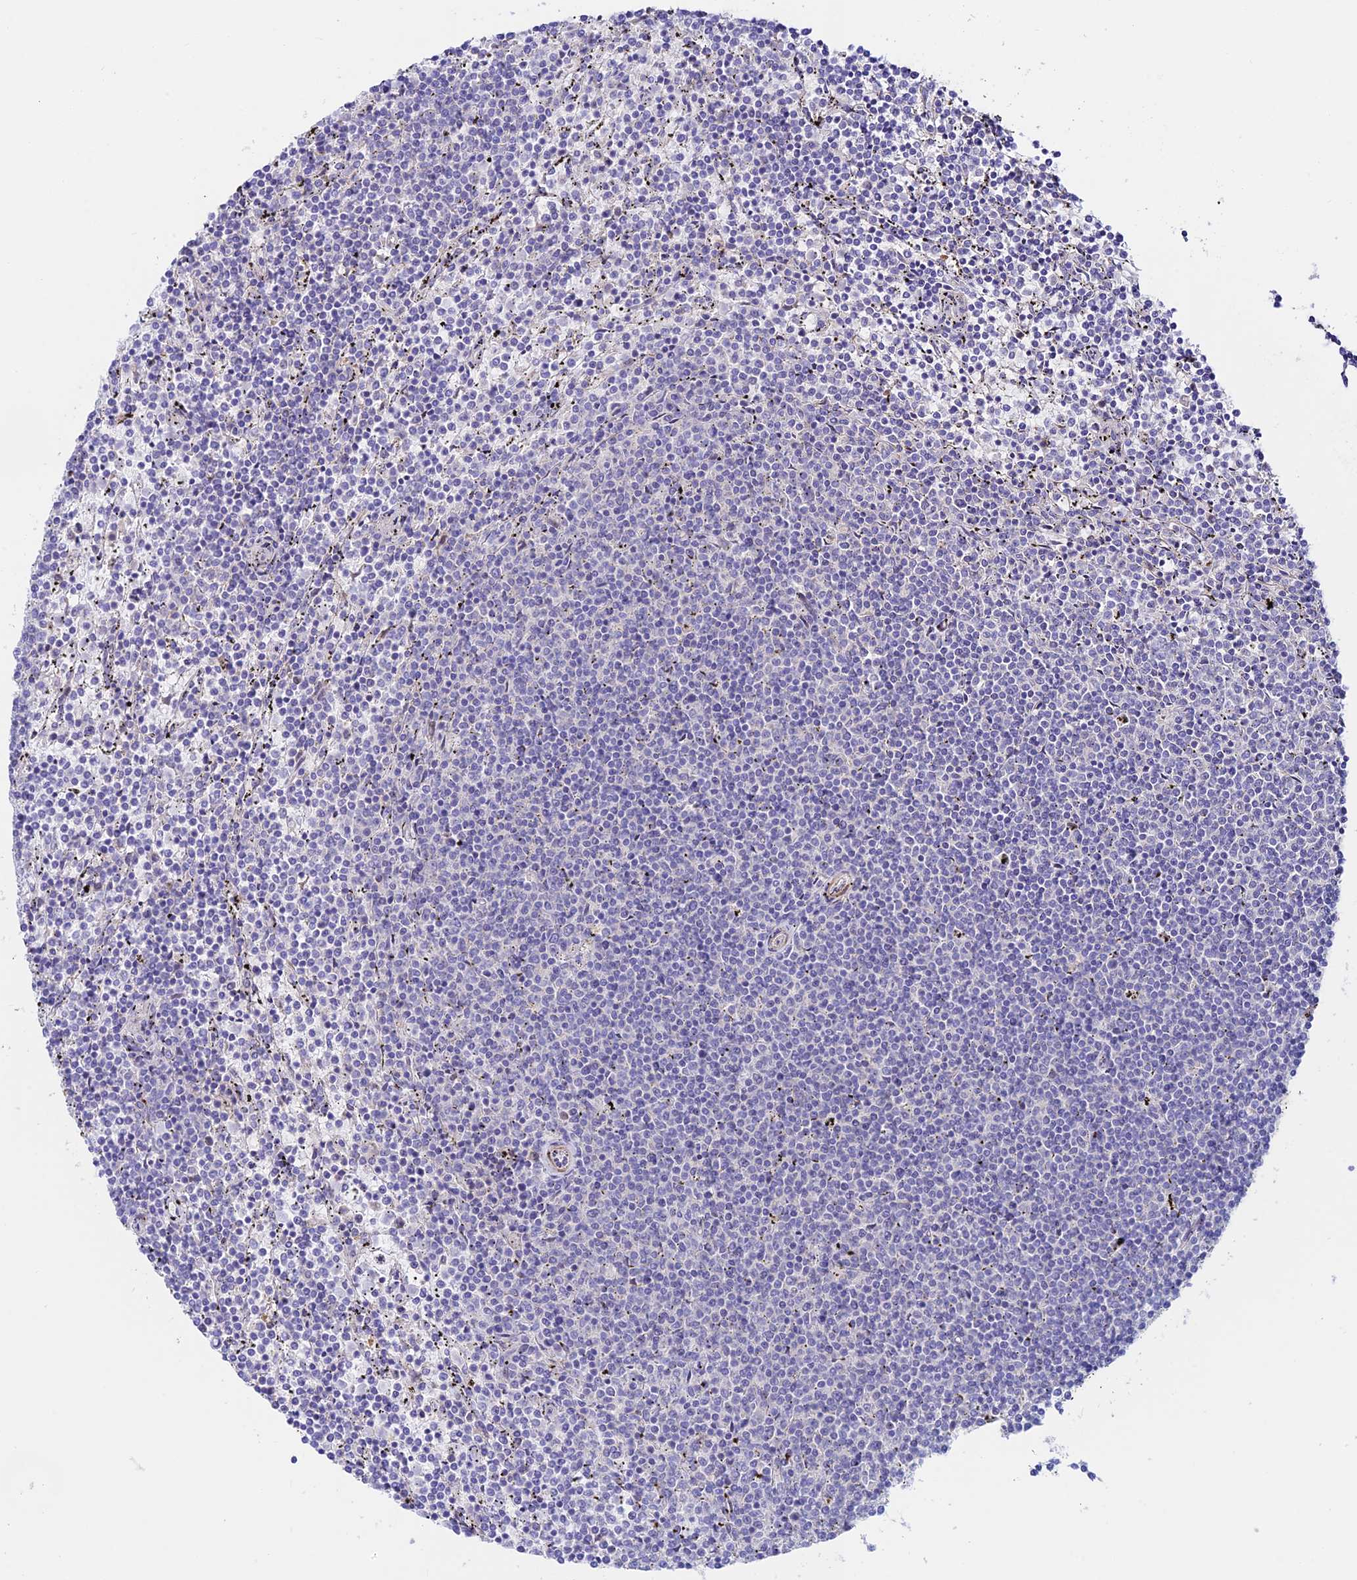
{"staining": {"intensity": "negative", "quantity": "none", "location": "none"}, "tissue": "lymphoma", "cell_type": "Tumor cells", "image_type": "cancer", "snomed": [{"axis": "morphology", "description": "Malignant lymphoma, non-Hodgkin's type, Low grade"}, {"axis": "topography", "description": "Spleen"}], "caption": "Tumor cells show no significant staining in low-grade malignant lymphoma, non-Hodgkin's type.", "gene": "ANKRD50", "patient": {"sex": "female", "age": 50}}